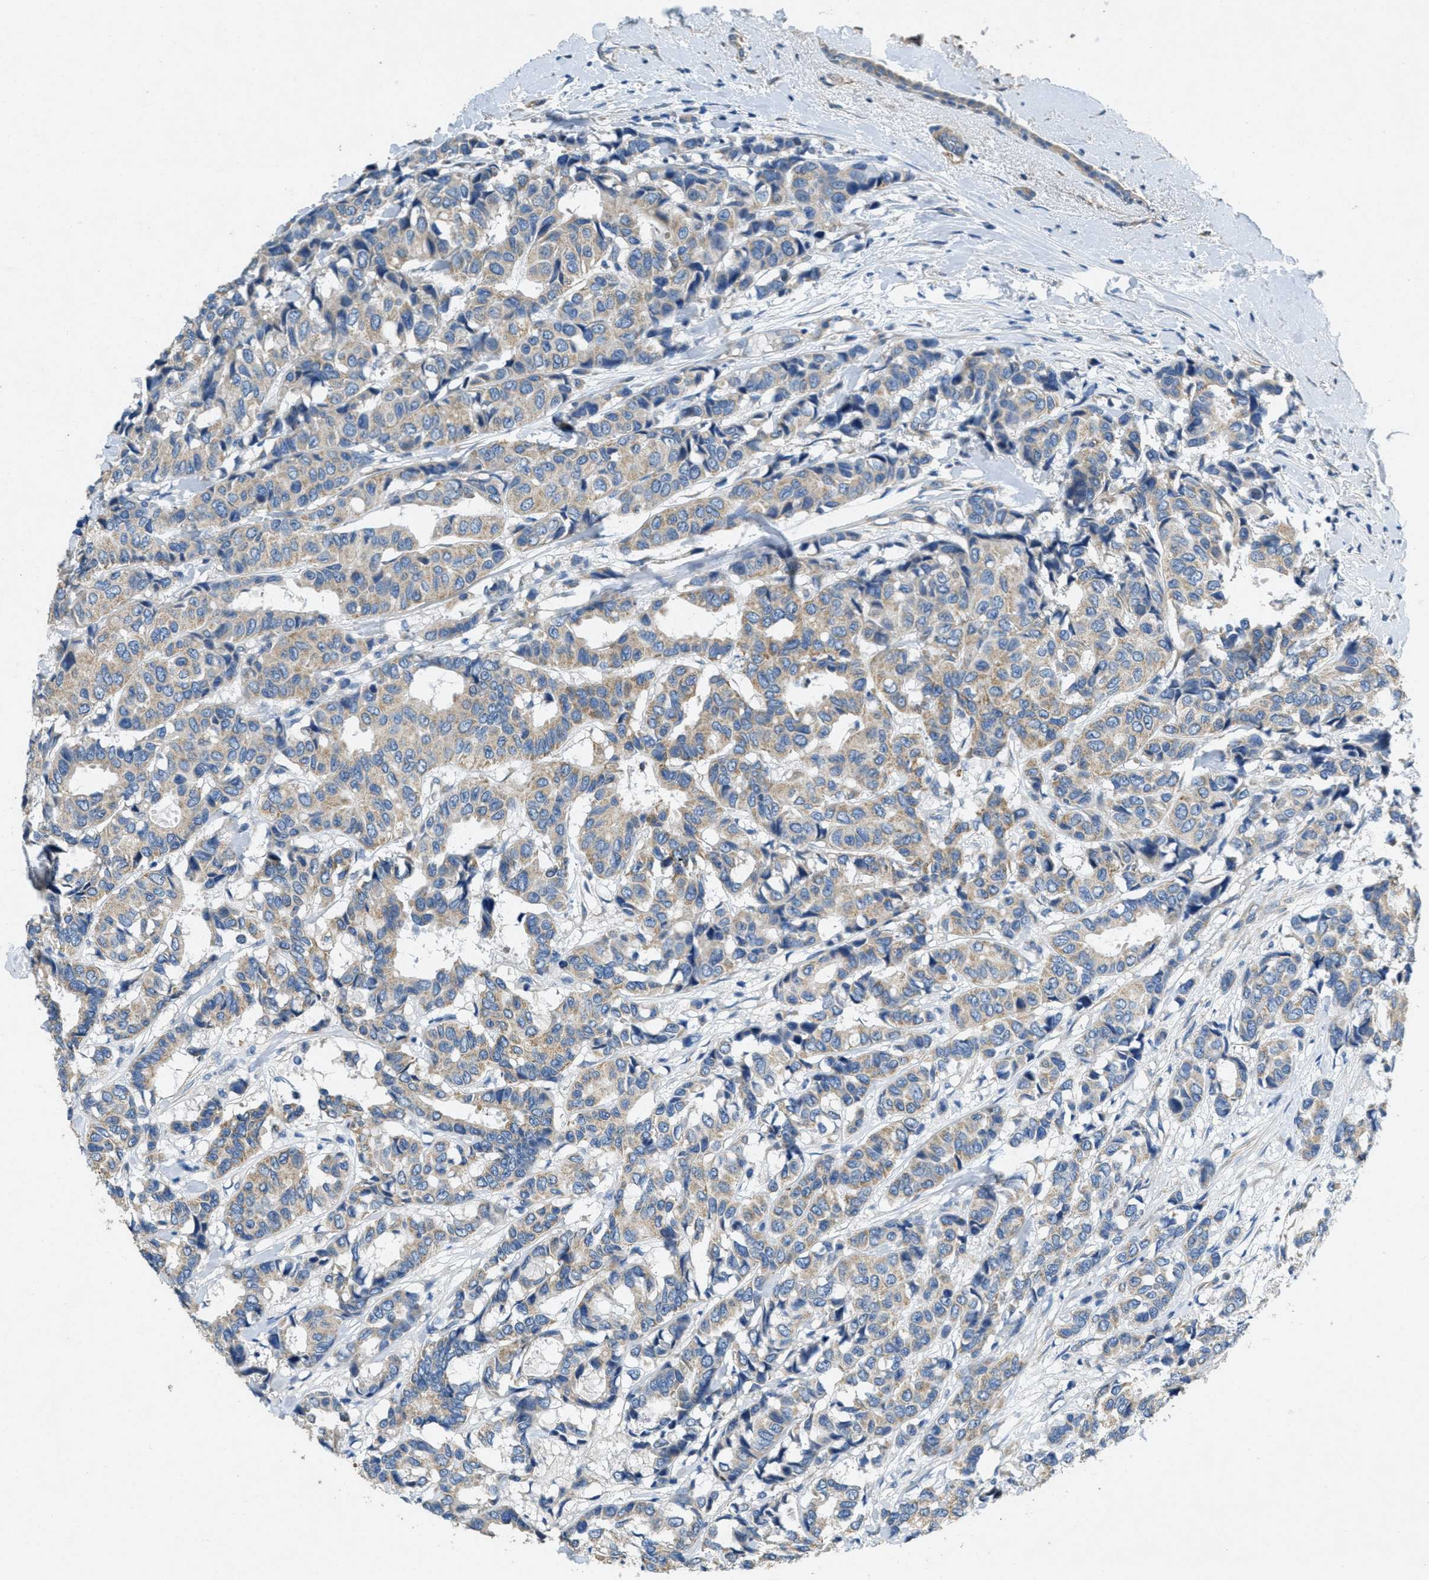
{"staining": {"intensity": "weak", "quantity": ">75%", "location": "cytoplasmic/membranous"}, "tissue": "breast cancer", "cell_type": "Tumor cells", "image_type": "cancer", "snomed": [{"axis": "morphology", "description": "Duct carcinoma"}, {"axis": "topography", "description": "Breast"}], "caption": "IHC of breast cancer shows low levels of weak cytoplasmic/membranous positivity in approximately >75% of tumor cells. The staining was performed using DAB to visualize the protein expression in brown, while the nuclei were stained in blue with hematoxylin (Magnification: 20x).", "gene": "TOMM70", "patient": {"sex": "female", "age": 87}}